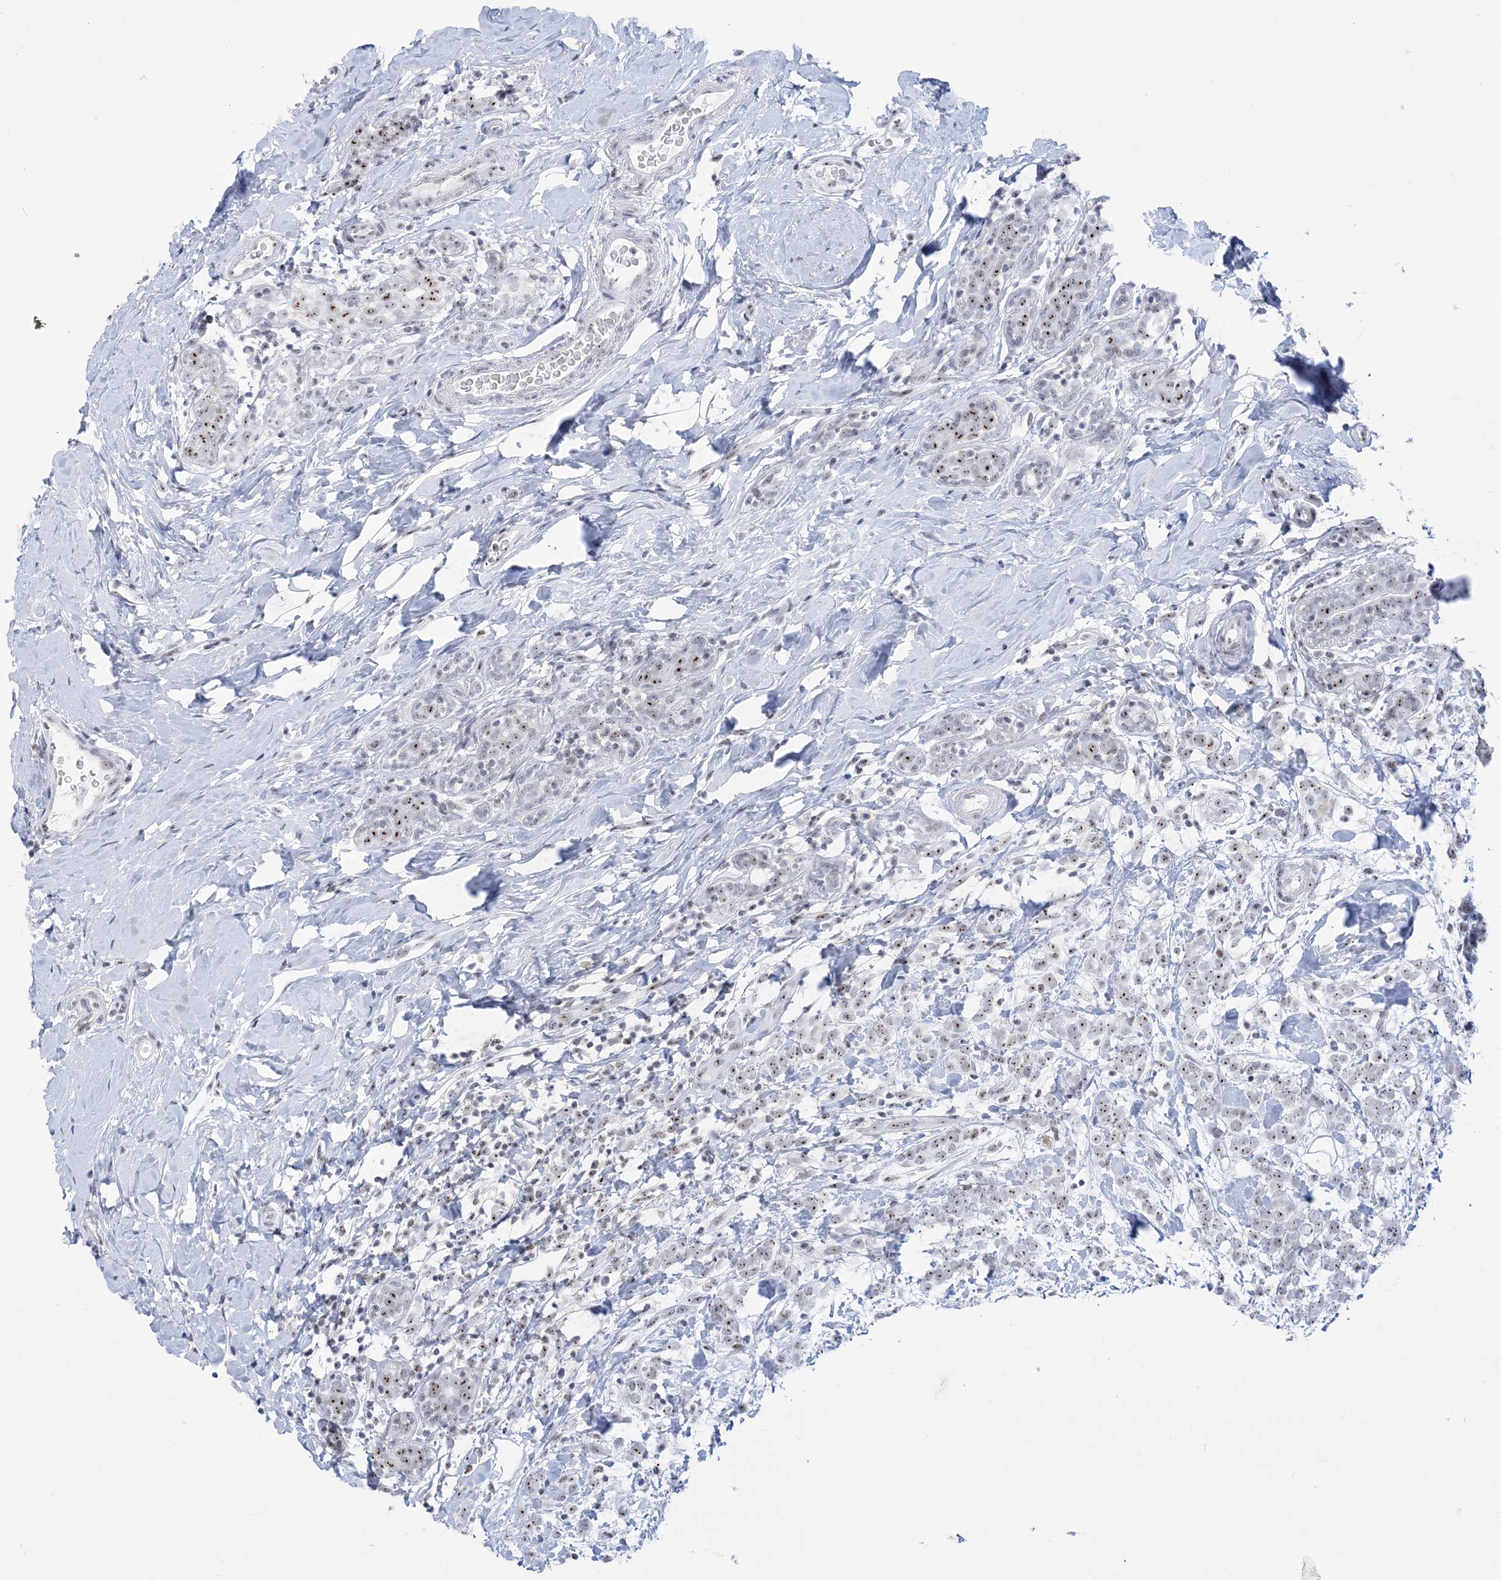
{"staining": {"intensity": "strong", "quantity": "25%-75%", "location": "nuclear"}, "tissue": "breast cancer", "cell_type": "Tumor cells", "image_type": "cancer", "snomed": [{"axis": "morphology", "description": "Normal tissue, NOS"}, {"axis": "morphology", "description": "Lobular carcinoma"}, {"axis": "topography", "description": "Breast"}], "caption": "An immunohistochemistry image of neoplastic tissue is shown. Protein staining in brown highlights strong nuclear positivity in breast cancer within tumor cells.", "gene": "DDX21", "patient": {"sex": "female", "age": 47}}